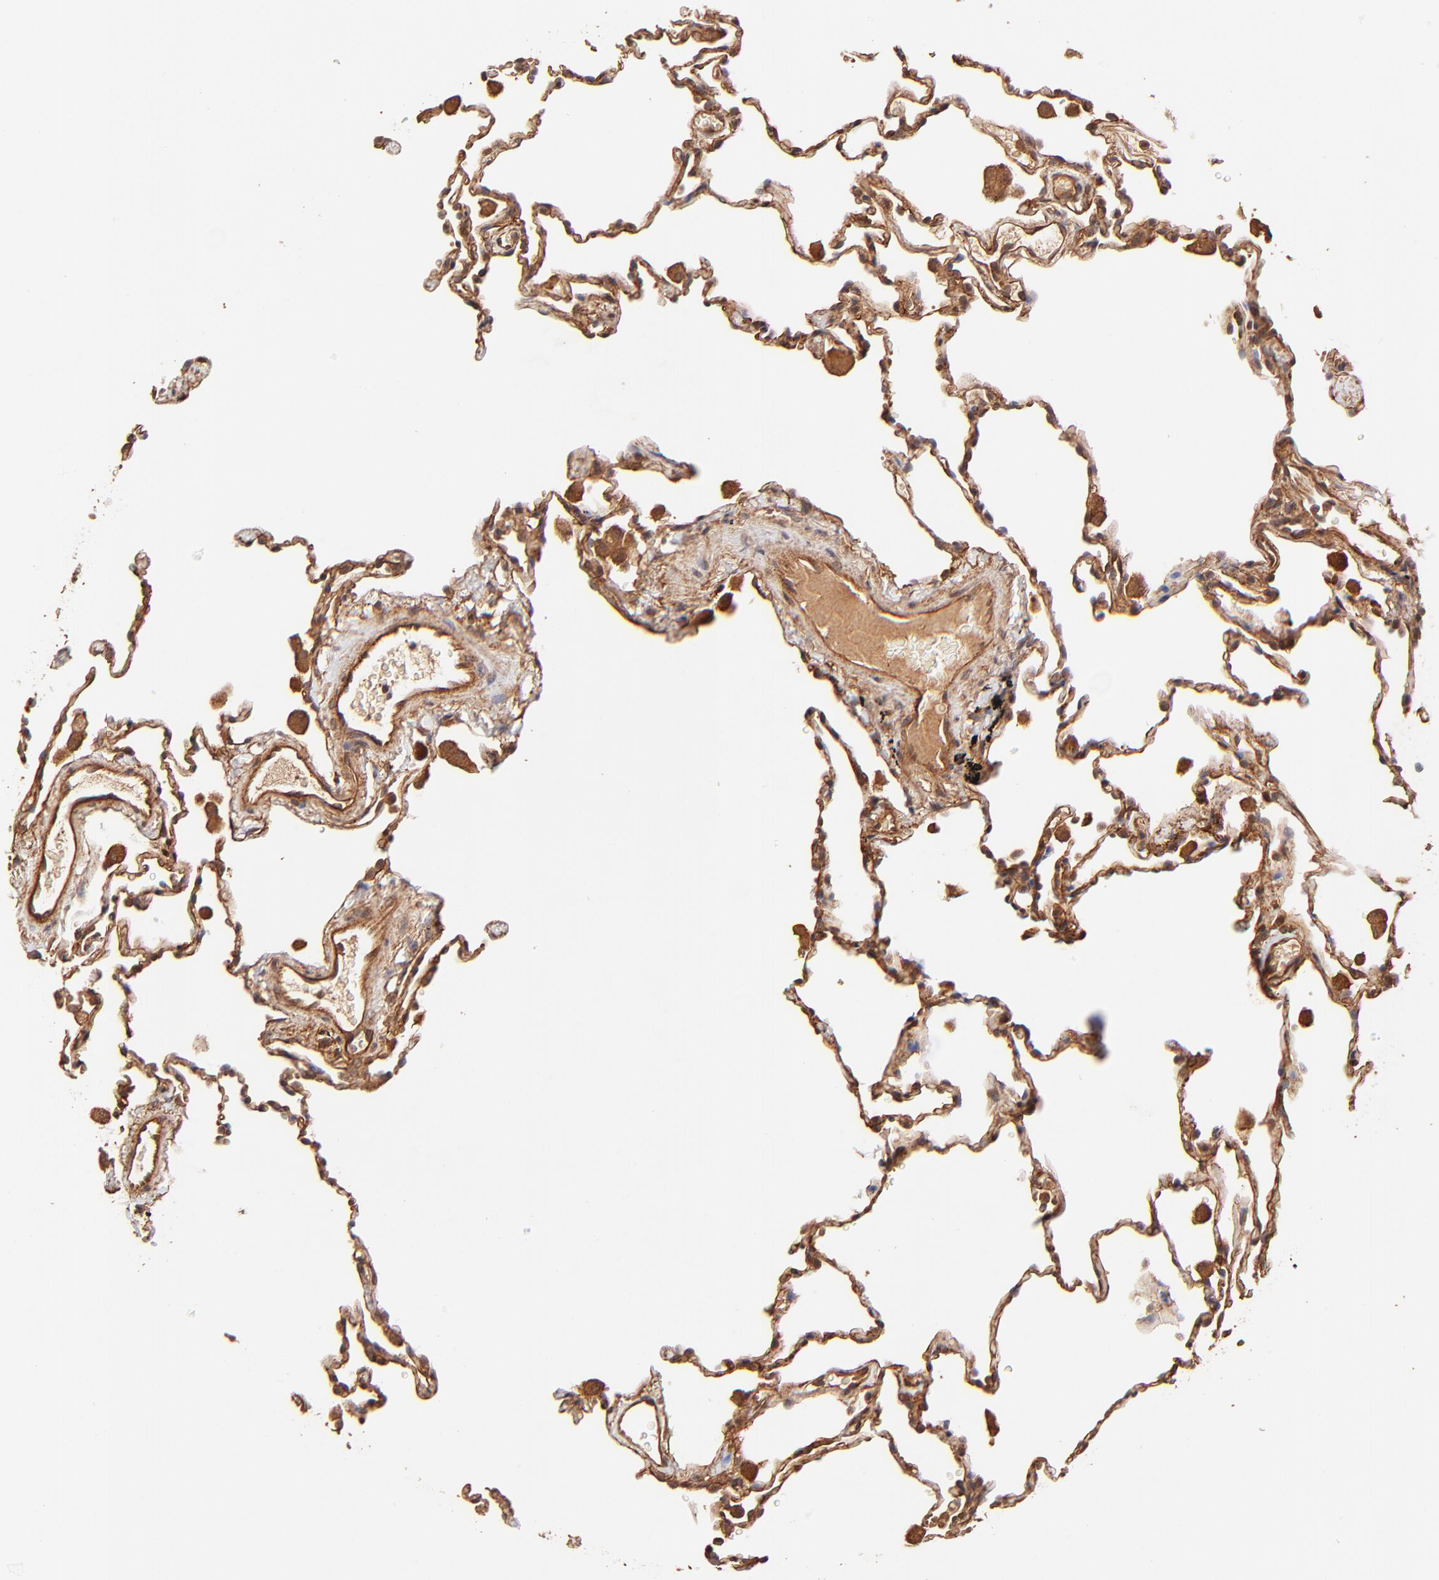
{"staining": {"intensity": "moderate", "quantity": ">75%", "location": "cytoplasmic/membranous"}, "tissue": "lung", "cell_type": "Alveolar cells", "image_type": "normal", "snomed": [{"axis": "morphology", "description": "Normal tissue, NOS"}, {"axis": "morphology", "description": "Soft tissue tumor metastatic"}, {"axis": "topography", "description": "Lung"}], "caption": "Human lung stained with a protein marker exhibits moderate staining in alveolar cells.", "gene": "ITGB1", "patient": {"sex": "male", "age": 59}}